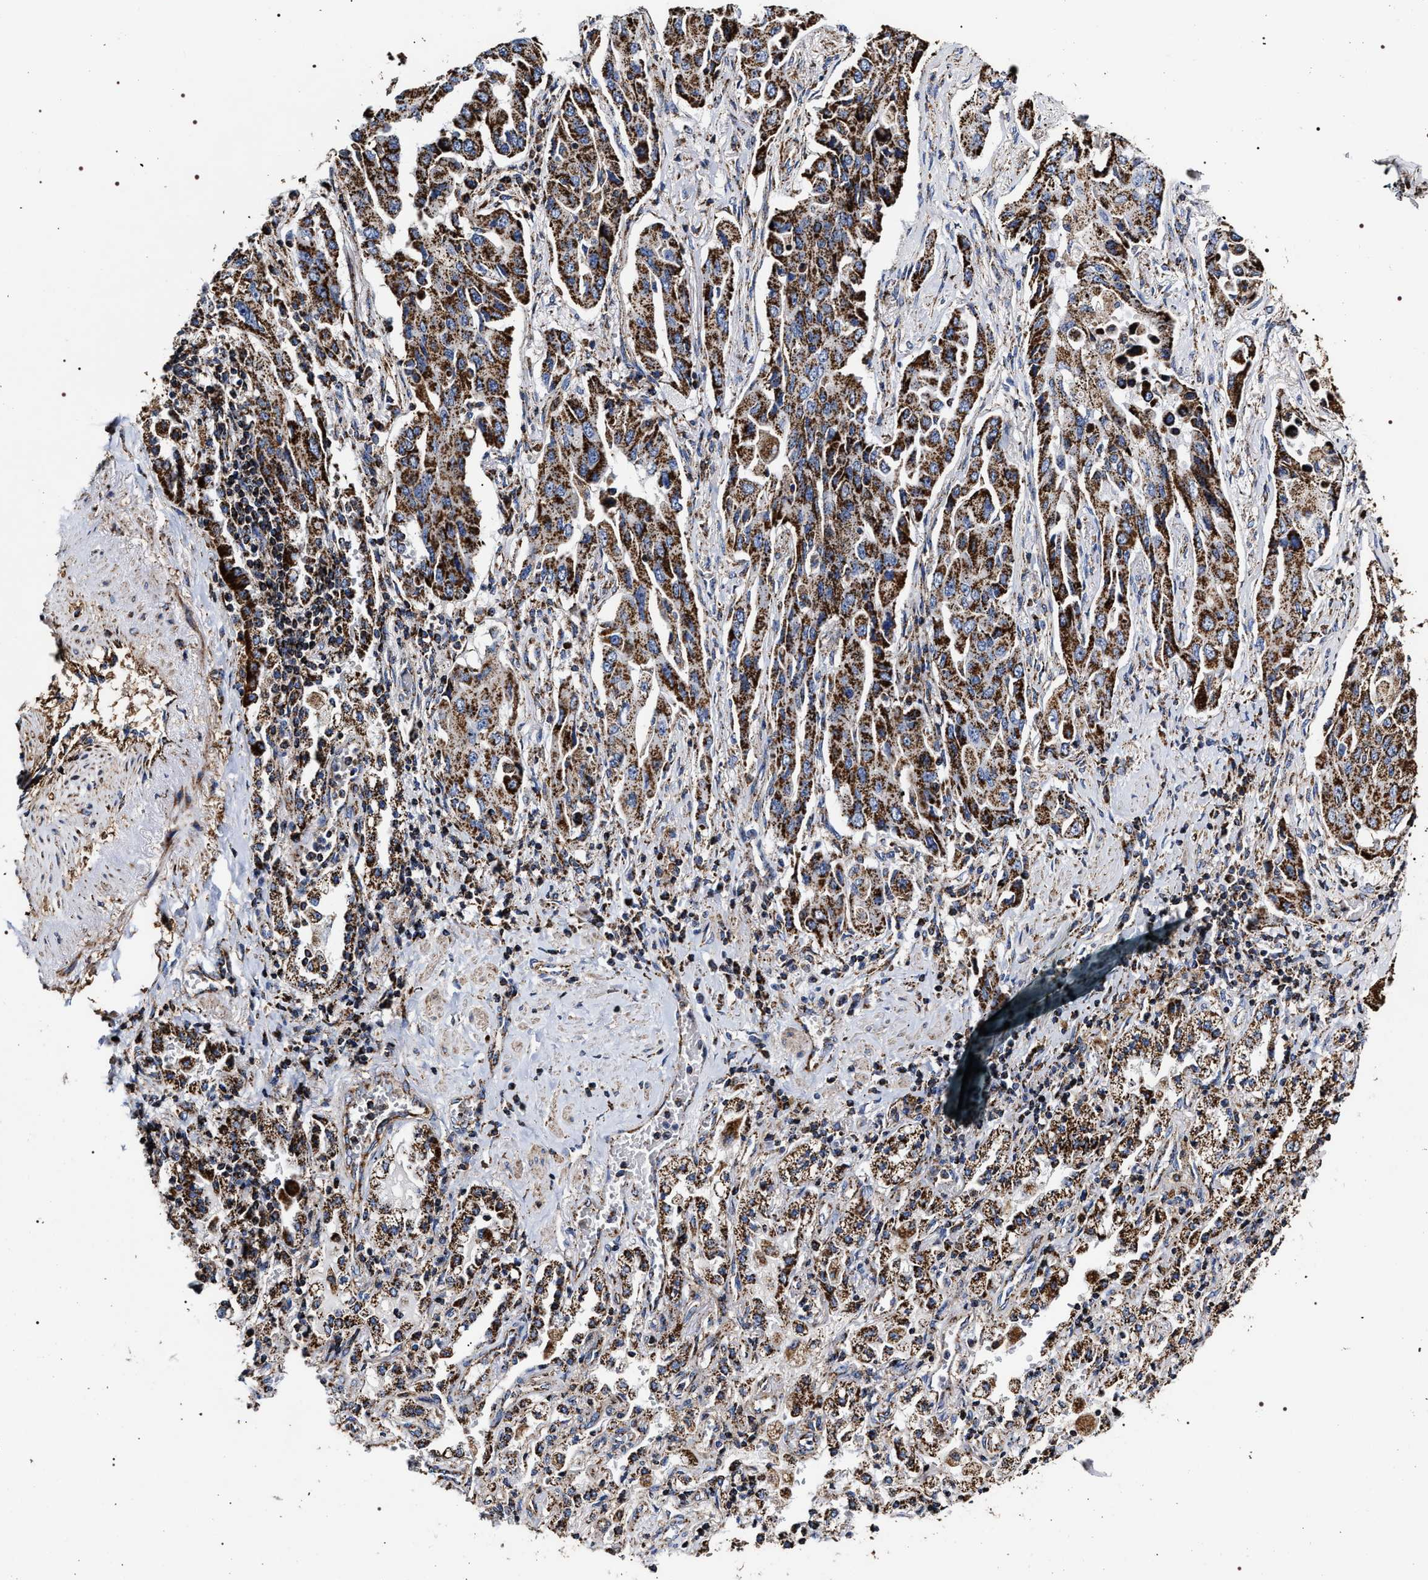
{"staining": {"intensity": "strong", "quantity": ">75%", "location": "cytoplasmic/membranous"}, "tissue": "lung cancer", "cell_type": "Tumor cells", "image_type": "cancer", "snomed": [{"axis": "morphology", "description": "Adenocarcinoma, NOS"}, {"axis": "topography", "description": "Lung"}], "caption": "Immunohistochemistry (IHC) staining of adenocarcinoma (lung), which displays high levels of strong cytoplasmic/membranous staining in approximately >75% of tumor cells indicating strong cytoplasmic/membranous protein positivity. The staining was performed using DAB (brown) for protein detection and nuclei were counterstained in hematoxylin (blue).", "gene": "COG5", "patient": {"sex": "female", "age": 65}}